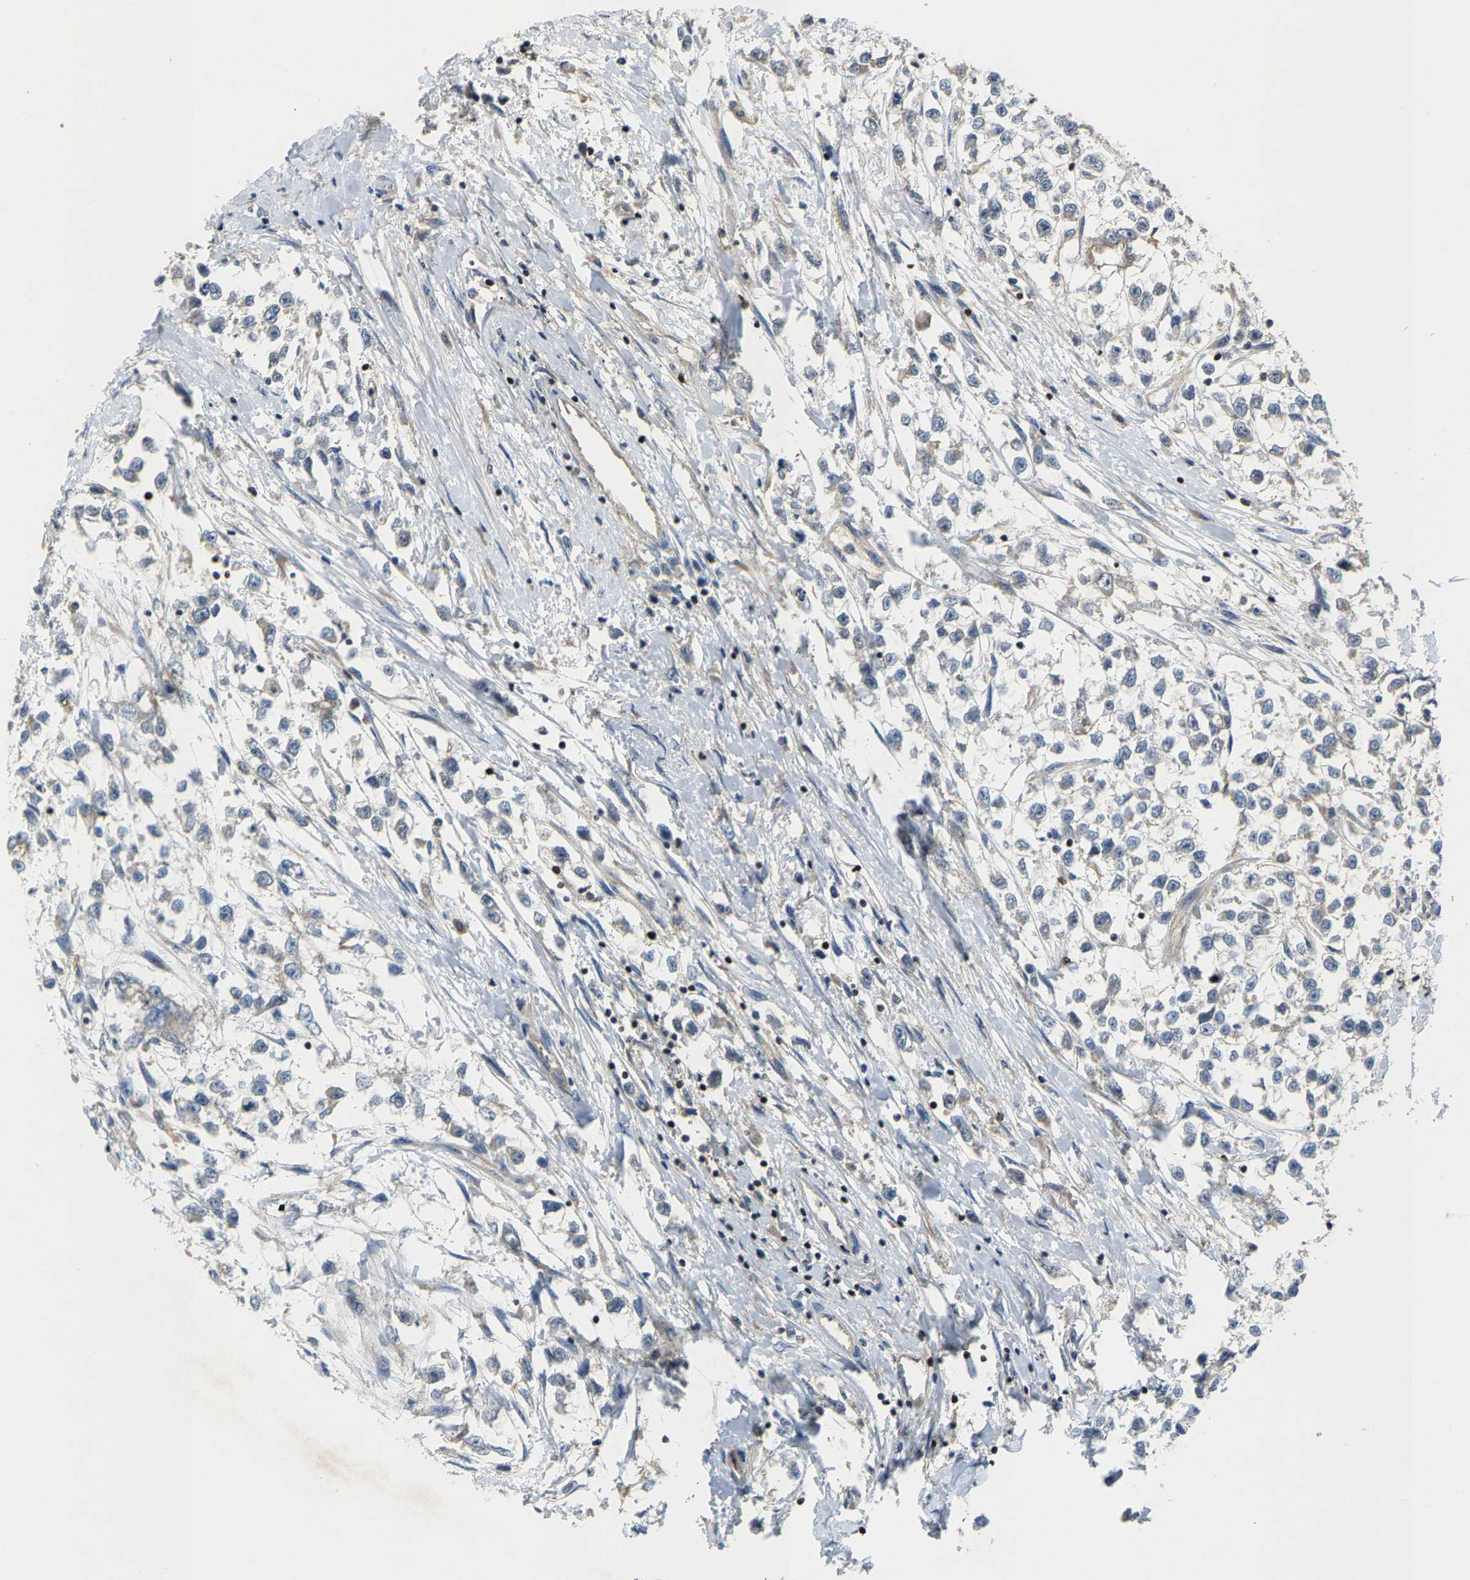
{"staining": {"intensity": "negative", "quantity": "none", "location": "none"}, "tissue": "testis cancer", "cell_type": "Tumor cells", "image_type": "cancer", "snomed": [{"axis": "morphology", "description": "Seminoma, NOS"}, {"axis": "morphology", "description": "Carcinoma, Embryonal, NOS"}, {"axis": "topography", "description": "Testis"}], "caption": "This is an IHC photomicrograph of human testis cancer (embryonal carcinoma). There is no expression in tumor cells.", "gene": "AGBL3", "patient": {"sex": "male", "age": 51}}